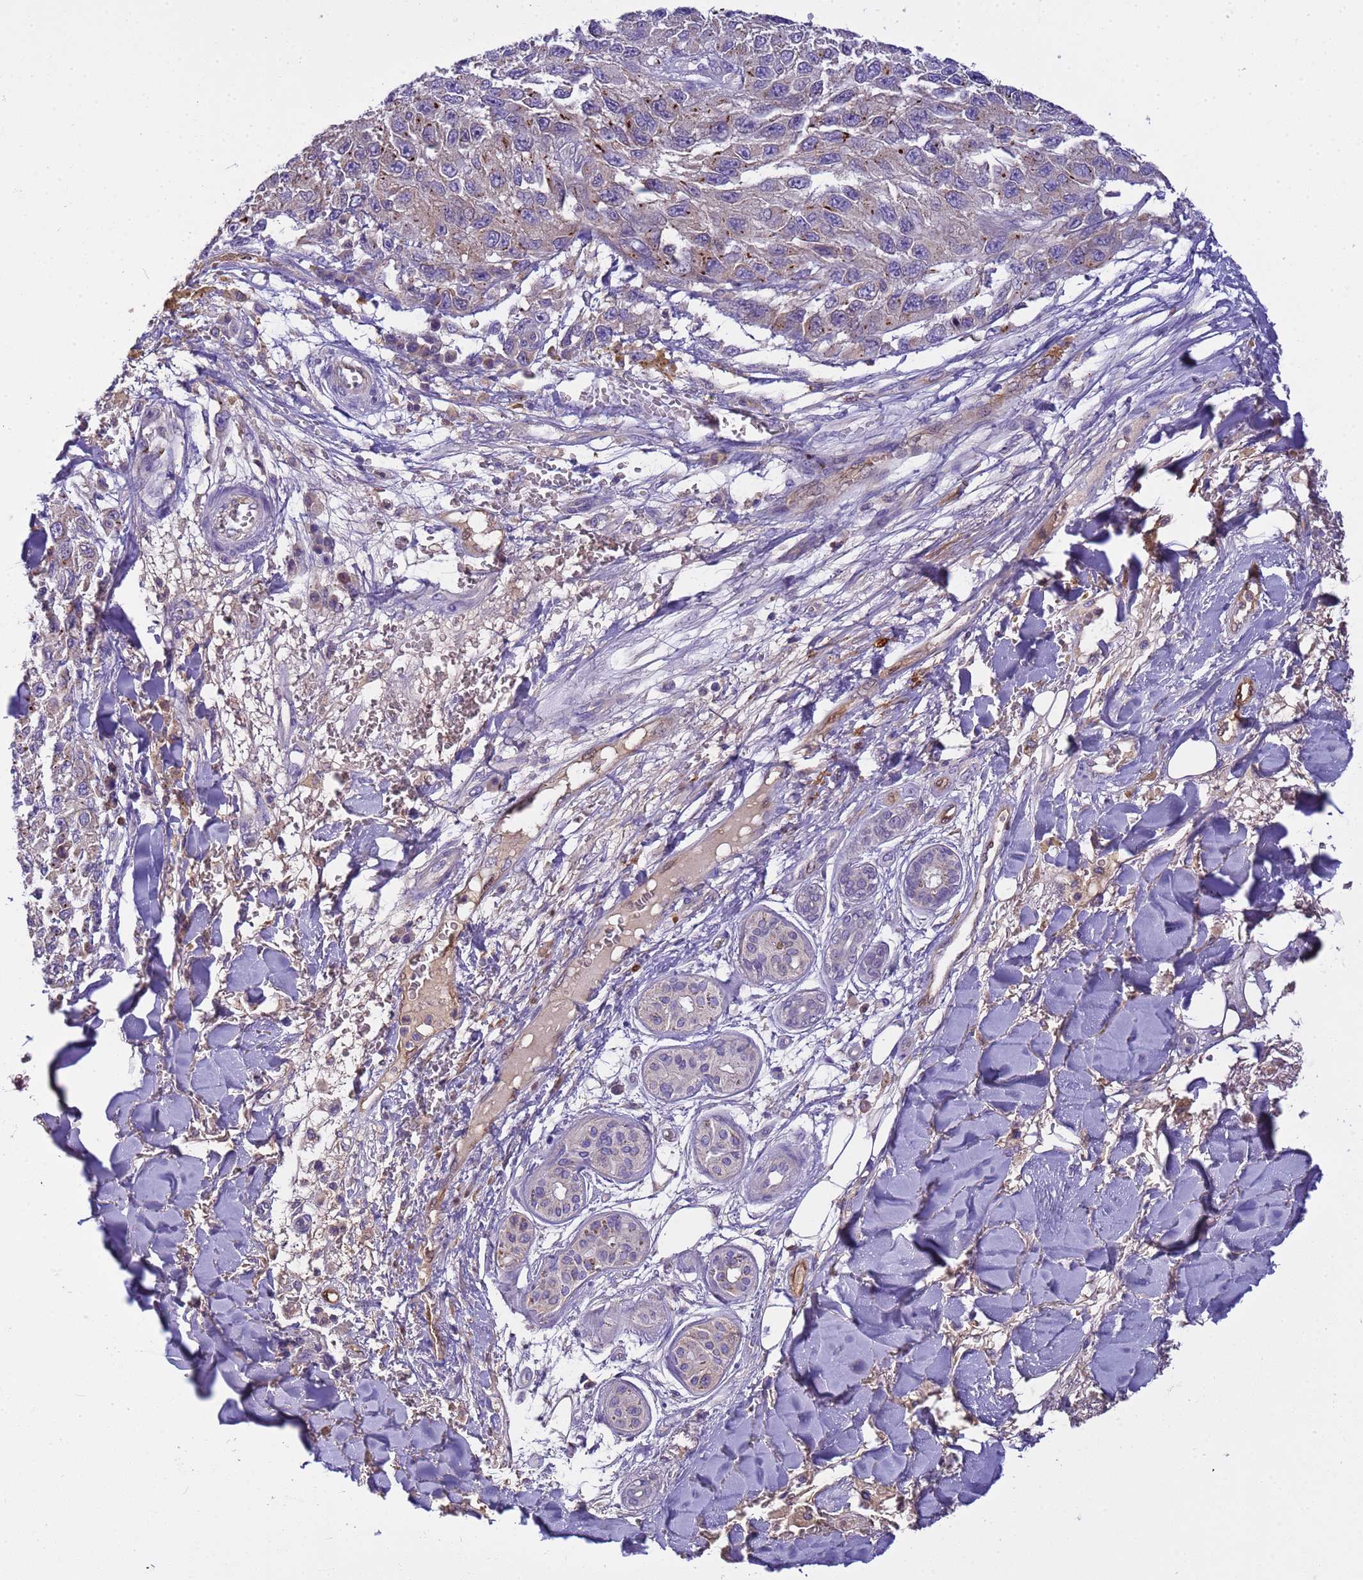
{"staining": {"intensity": "weak", "quantity": "25%-75%", "location": "cytoplasmic/membranous"}, "tissue": "melanoma", "cell_type": "Tumor cells", "image_type": "cancer", "snomed": [{"axis": "morphology", "description": "Normal tissue, NOS"}, {"axis": "morphology", "description": "Malignant melanoma, NOS"}, {"axis": "topography", "description": "Skin"}], "caption": "A brown stain shows weak cytoplasmic/membranous expression of a protein in malignant melanoma tumor cells.", "gene": "PLCXD3", "patient": {"sex": "female", "age": 96}}